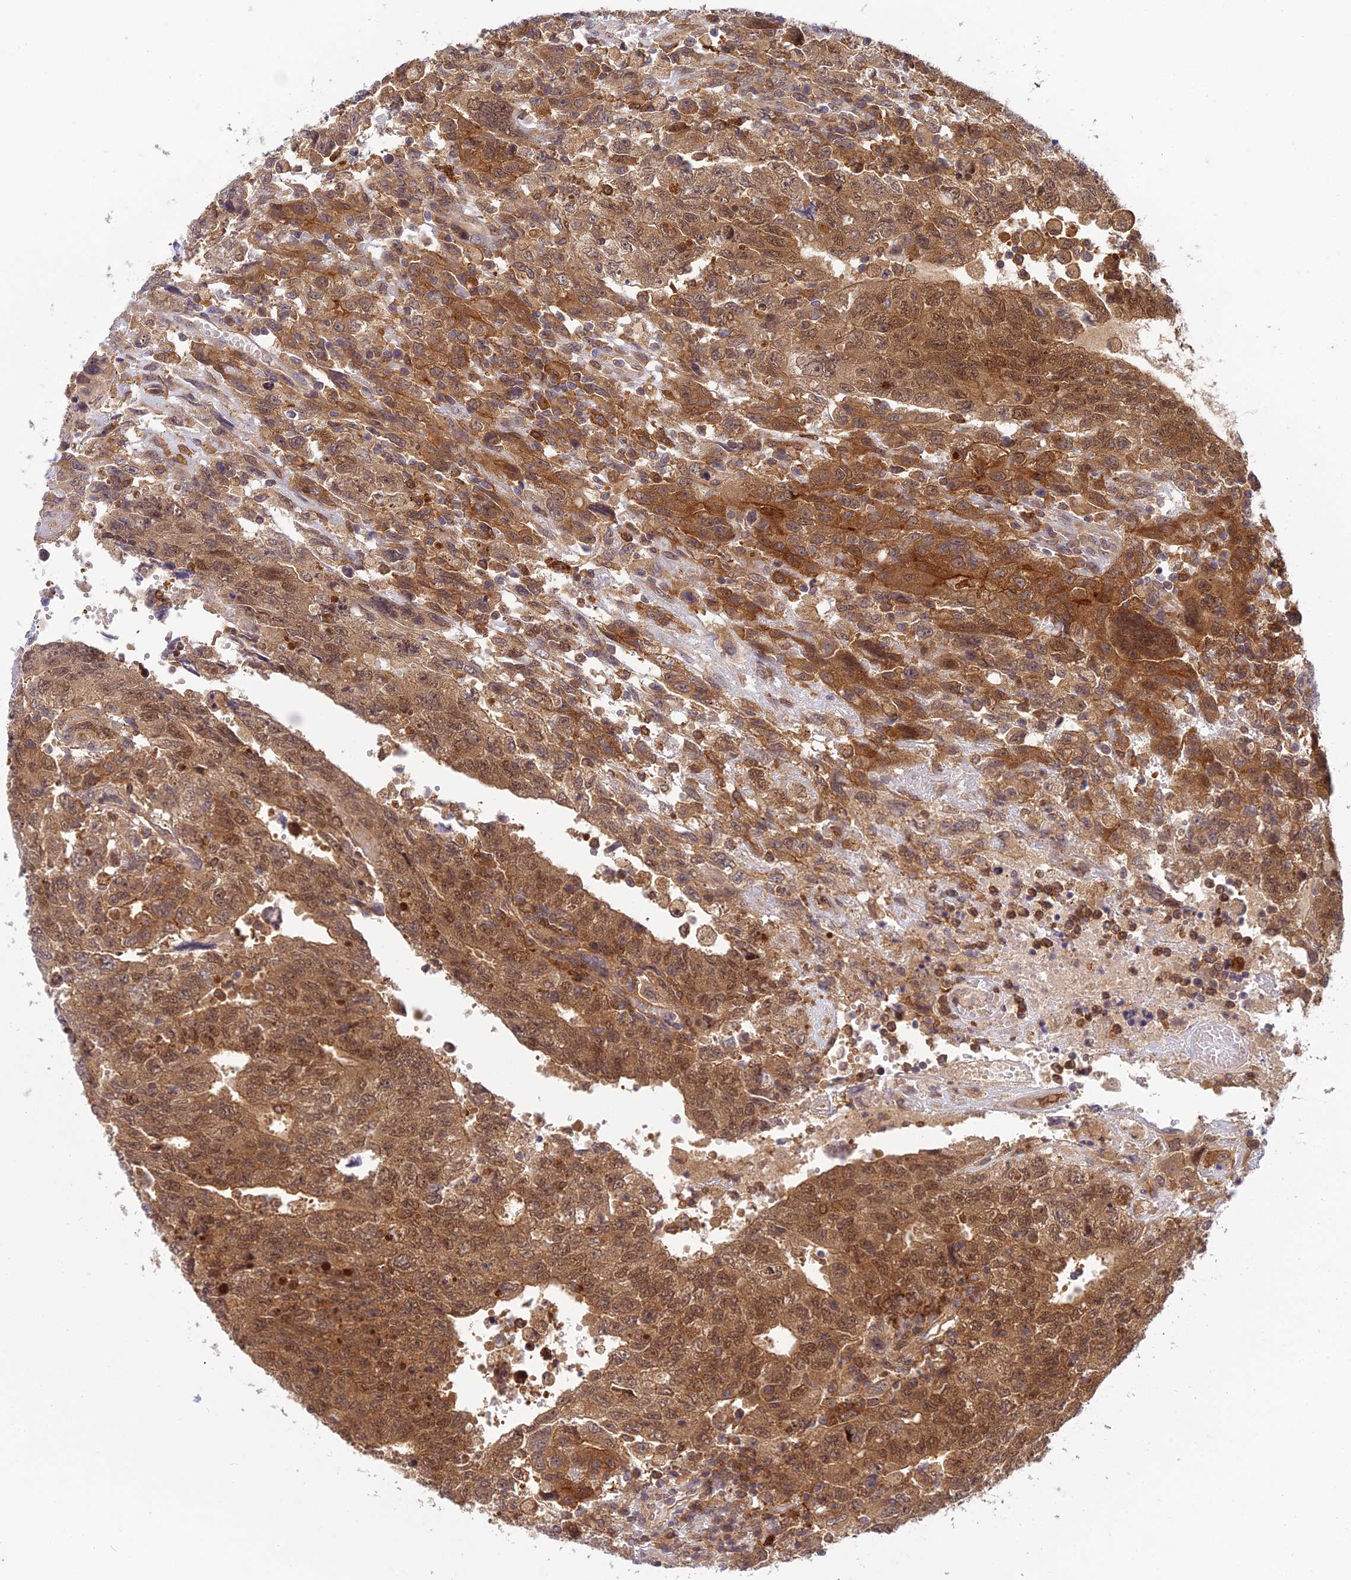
{"staining": {"intensity": "moderate", "quantity": ">75%", "location": "cytoplasmic/membranous,nuclear"}, "tissue": "testis cancer", "cell_type": "Tumor cells", "image_type": "cancer", "snomed": [{"axis": "morphology", "description": "Carcinoma, Embryonal, NOS"}, {"axis": "topography", "description": "Testis"}], "caption": "DAB immunohistochemical staining of human testis cancer demonstrates moderate cytoplasmic/membranous and nuclear protein positivity in approximately >75% of tumor cells. (DAB IHC, brown staining for protein, blue staining for nuclei).", "gene": "UBE2G1", "patient": {"sex": "male", "age": 34}}